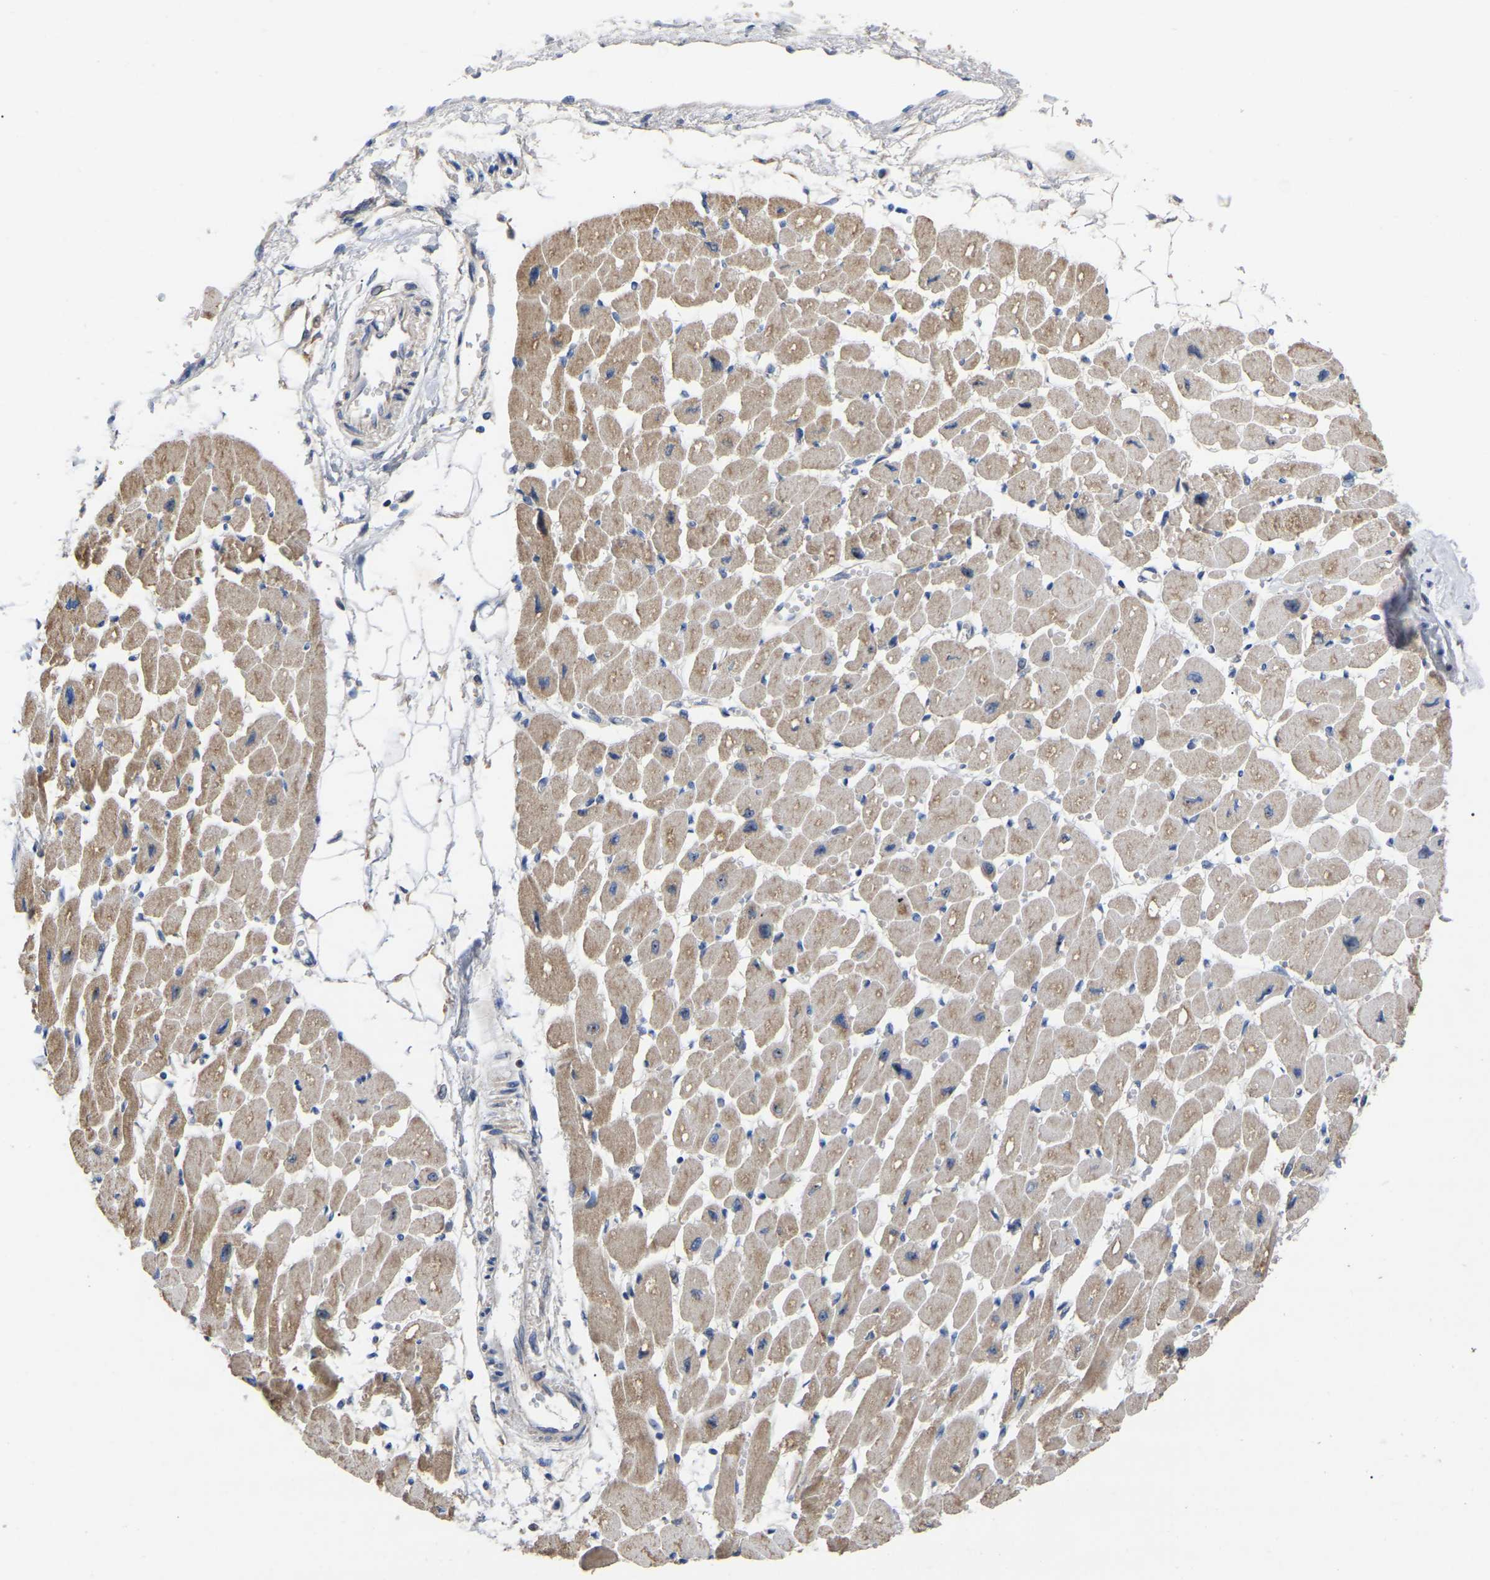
{"staining": {"intensity": "moderate", "quantity": ">75%", "location": "cytoplasmic/membranous"}, "tissue": "heart muscle", "cell_type": "Cardiomyocytes", "image_type": "normal", "snomed": [{"axis": "morphology", "description": "Normal tissue, NOS"}, {"axis": "topography", "description": "Heart"}], "caption": "Protein staining demonstrates moderate cytoplasmic/membranous expression in approximately >75% of cardiomyocytes in unremarkable heart muscle. (DAB (3,3'-diaminobenzidine) IHC with brightfield microscopy, high magnification).", "gene": "NOP53", "patient": {"sex": "female", "age": 54}}